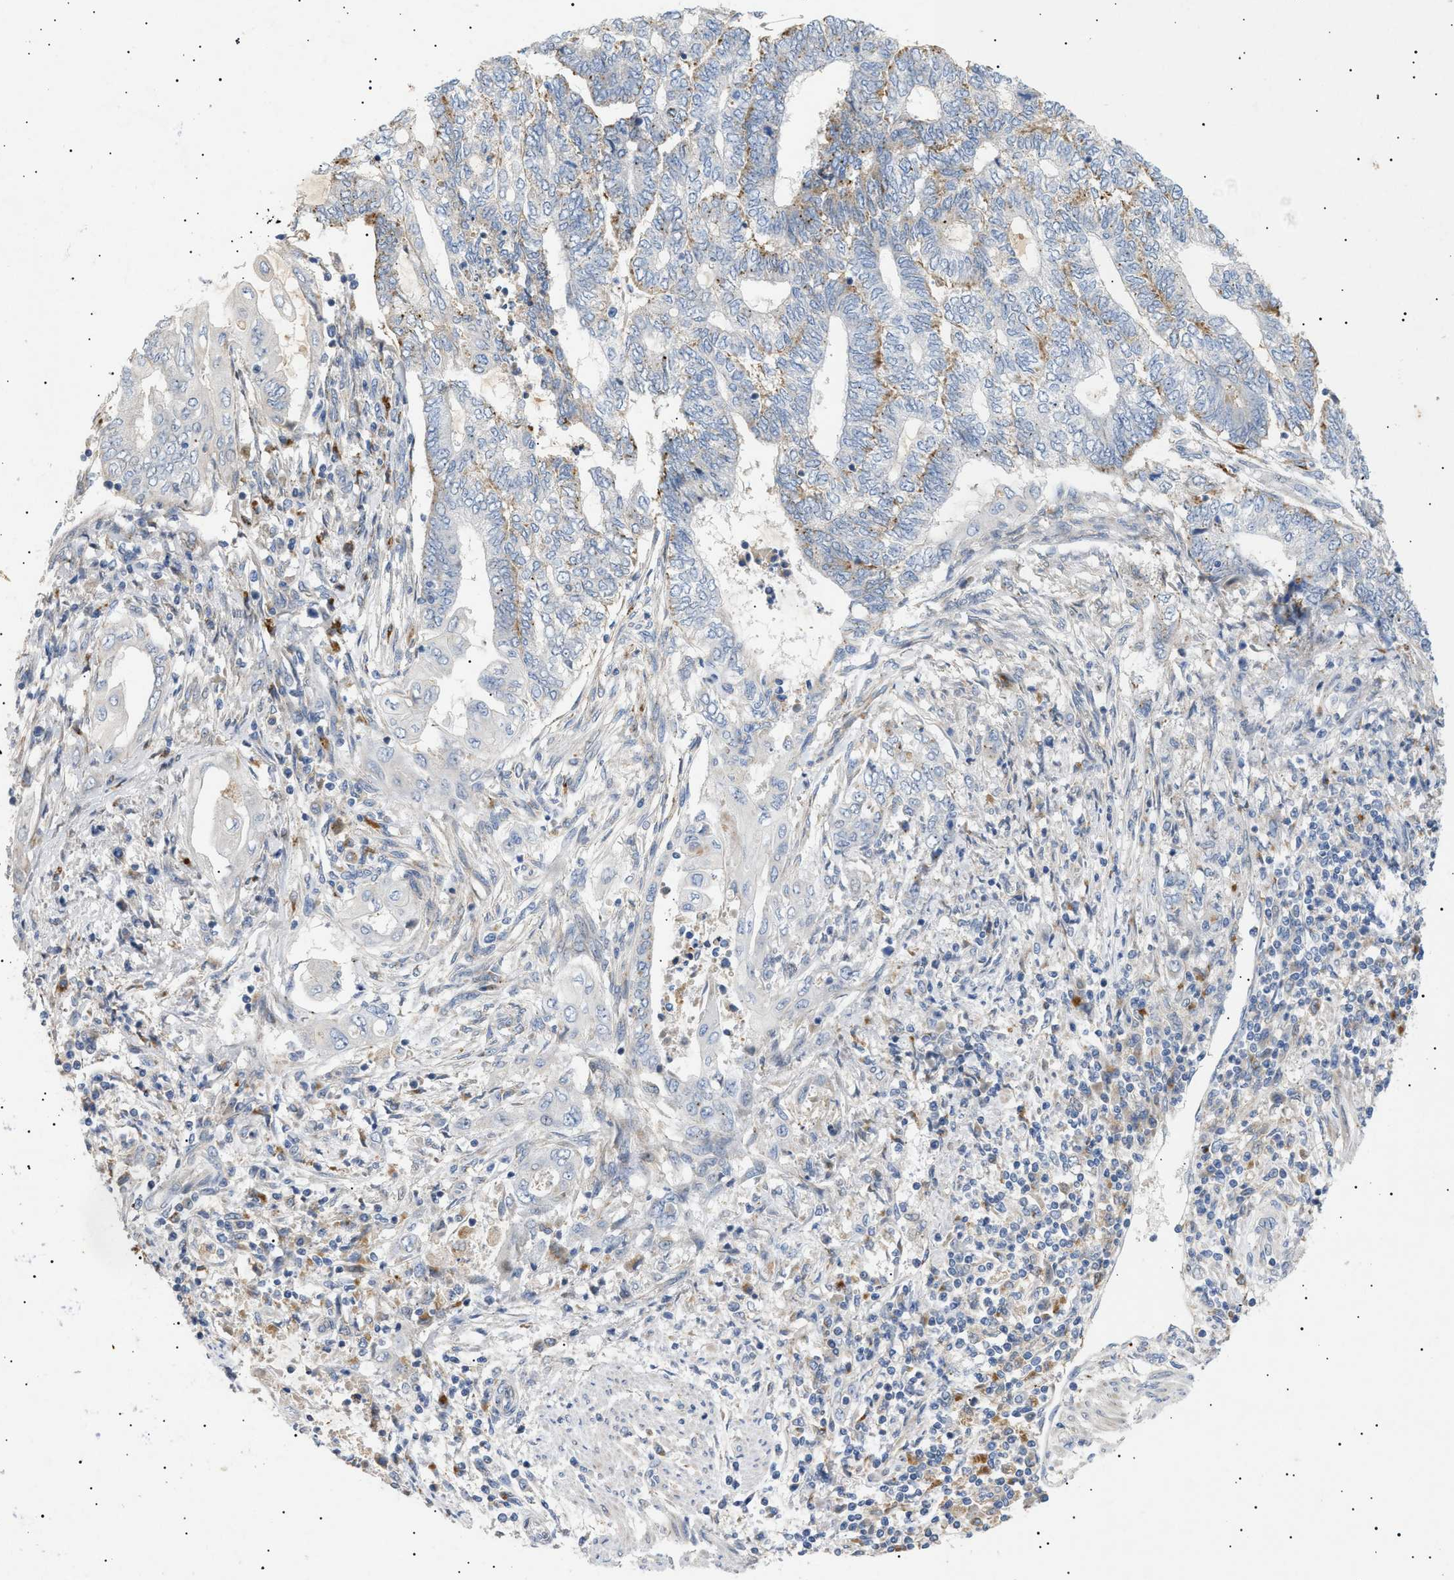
{"staining": {"intensity": "weak", "quantity": "25%-75%", "location": "cytoplasmic/membranous"}, "tissue": "endometrial cancer", "cell_type": "Tumor cells", "image_type": "cancer", "snomed": [{"axis": "morphology", "description": "Adenocarcinoma, NOS"}, {"axis": "topography", "description": "Uterus"}, {"axis": "topography", "description": "Endometrium"}], "caption": "Endometrial cancer (adenocarcinoma) stained with IHC displays weak cytoplasmic/membranous expression in about 25%-75% of tumor cells. The staining was performed using DAB to visualize the protein expression in brown, while the nuclei were stained in blue with hematoxylin (Magnification: 20x).", "gene": "SIRT5", "patient": {"sex": "female", "age": 70}}